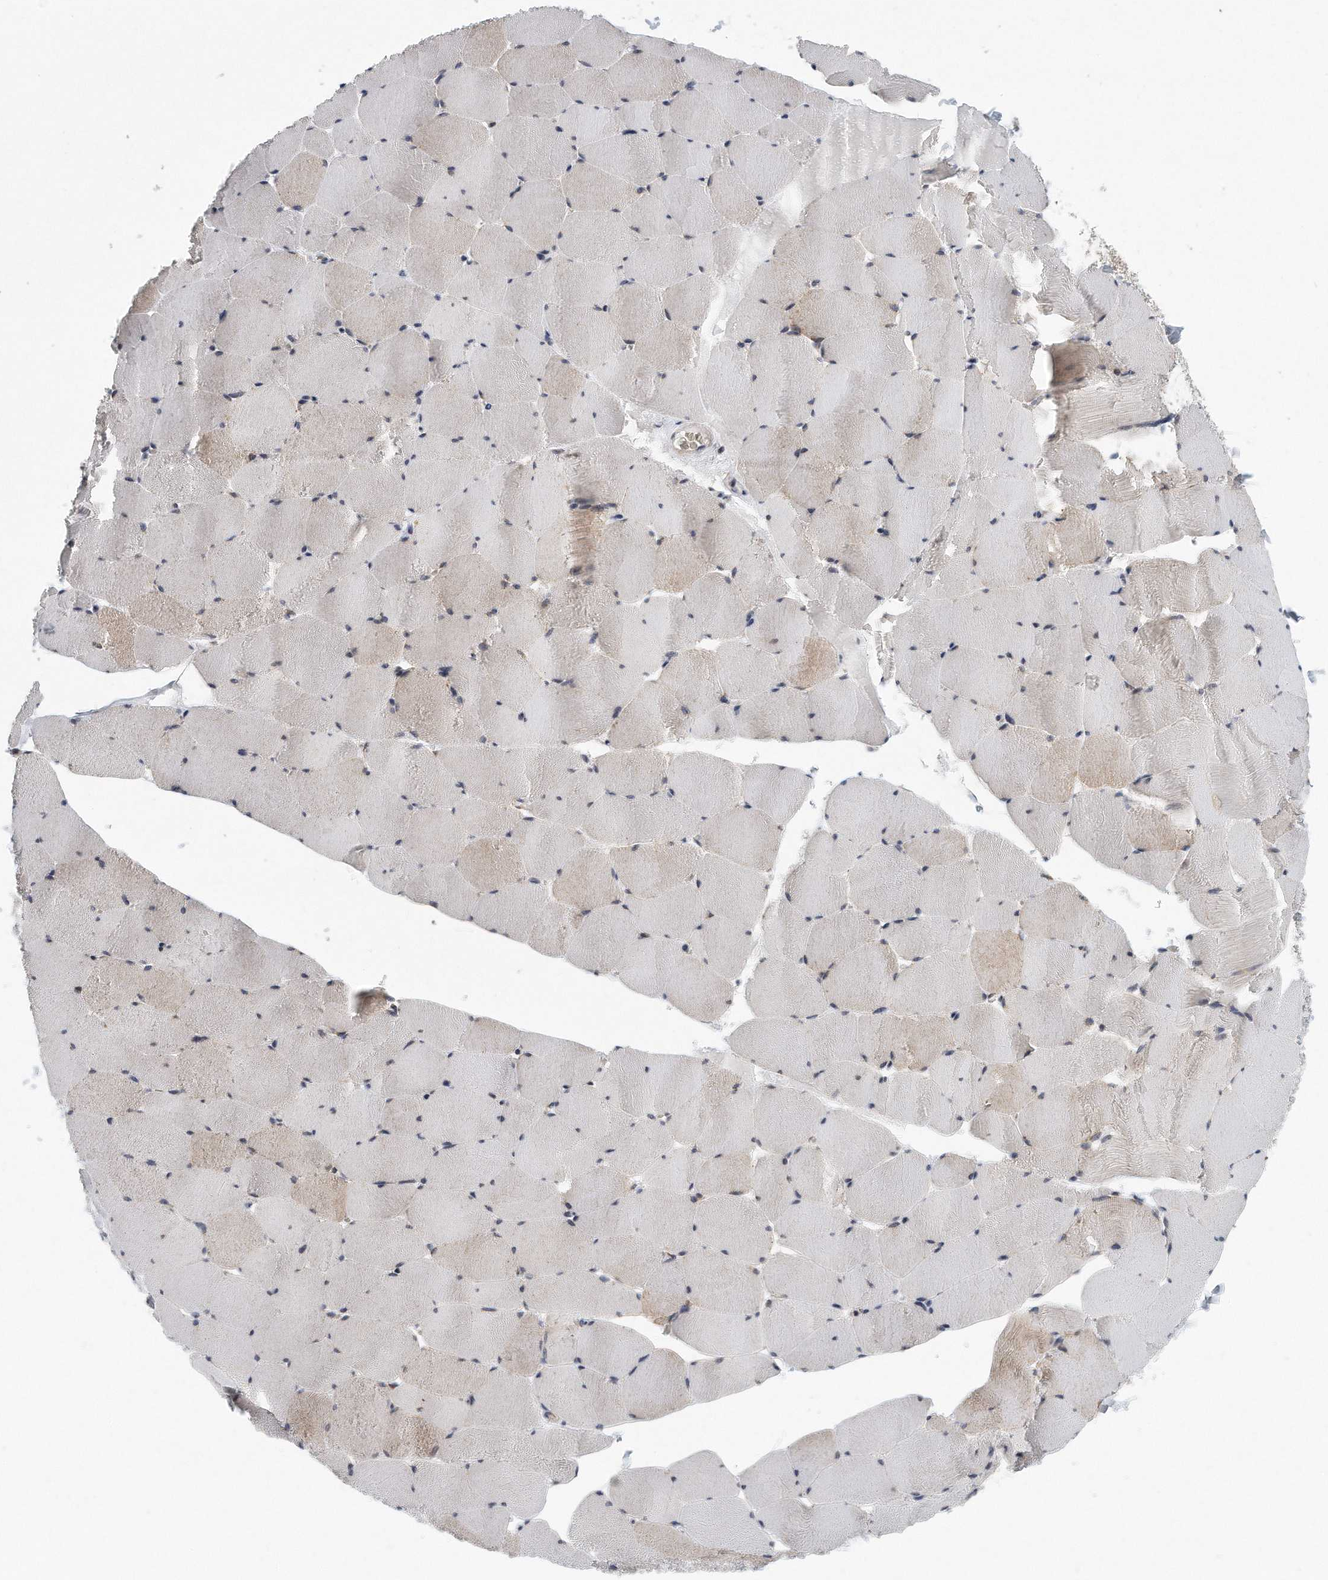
{"staining": {"intensity": "moderate", "quantity": "<25%", "location": "cytoplasmic/membranous"}, "tissue": "skeletal muscle", "cell_type": "Myocytes", "image_type": "normal", "snomed": [{"axis": "morphology", "description": "Normal tissue, NOS"}, {"axis": "topography", "description": "Skeletal muscle"}], "caption": "Immunohistochemistry (IHC) (DAB) staining of normal human skeletal muscle displays moderate cytoplasmic/membranous protein staining in approximately <25% of myocytes. Nuclei are stained in blue.", "gene": "VLDLR", "patient": {"sex": "male", "age": 62}}